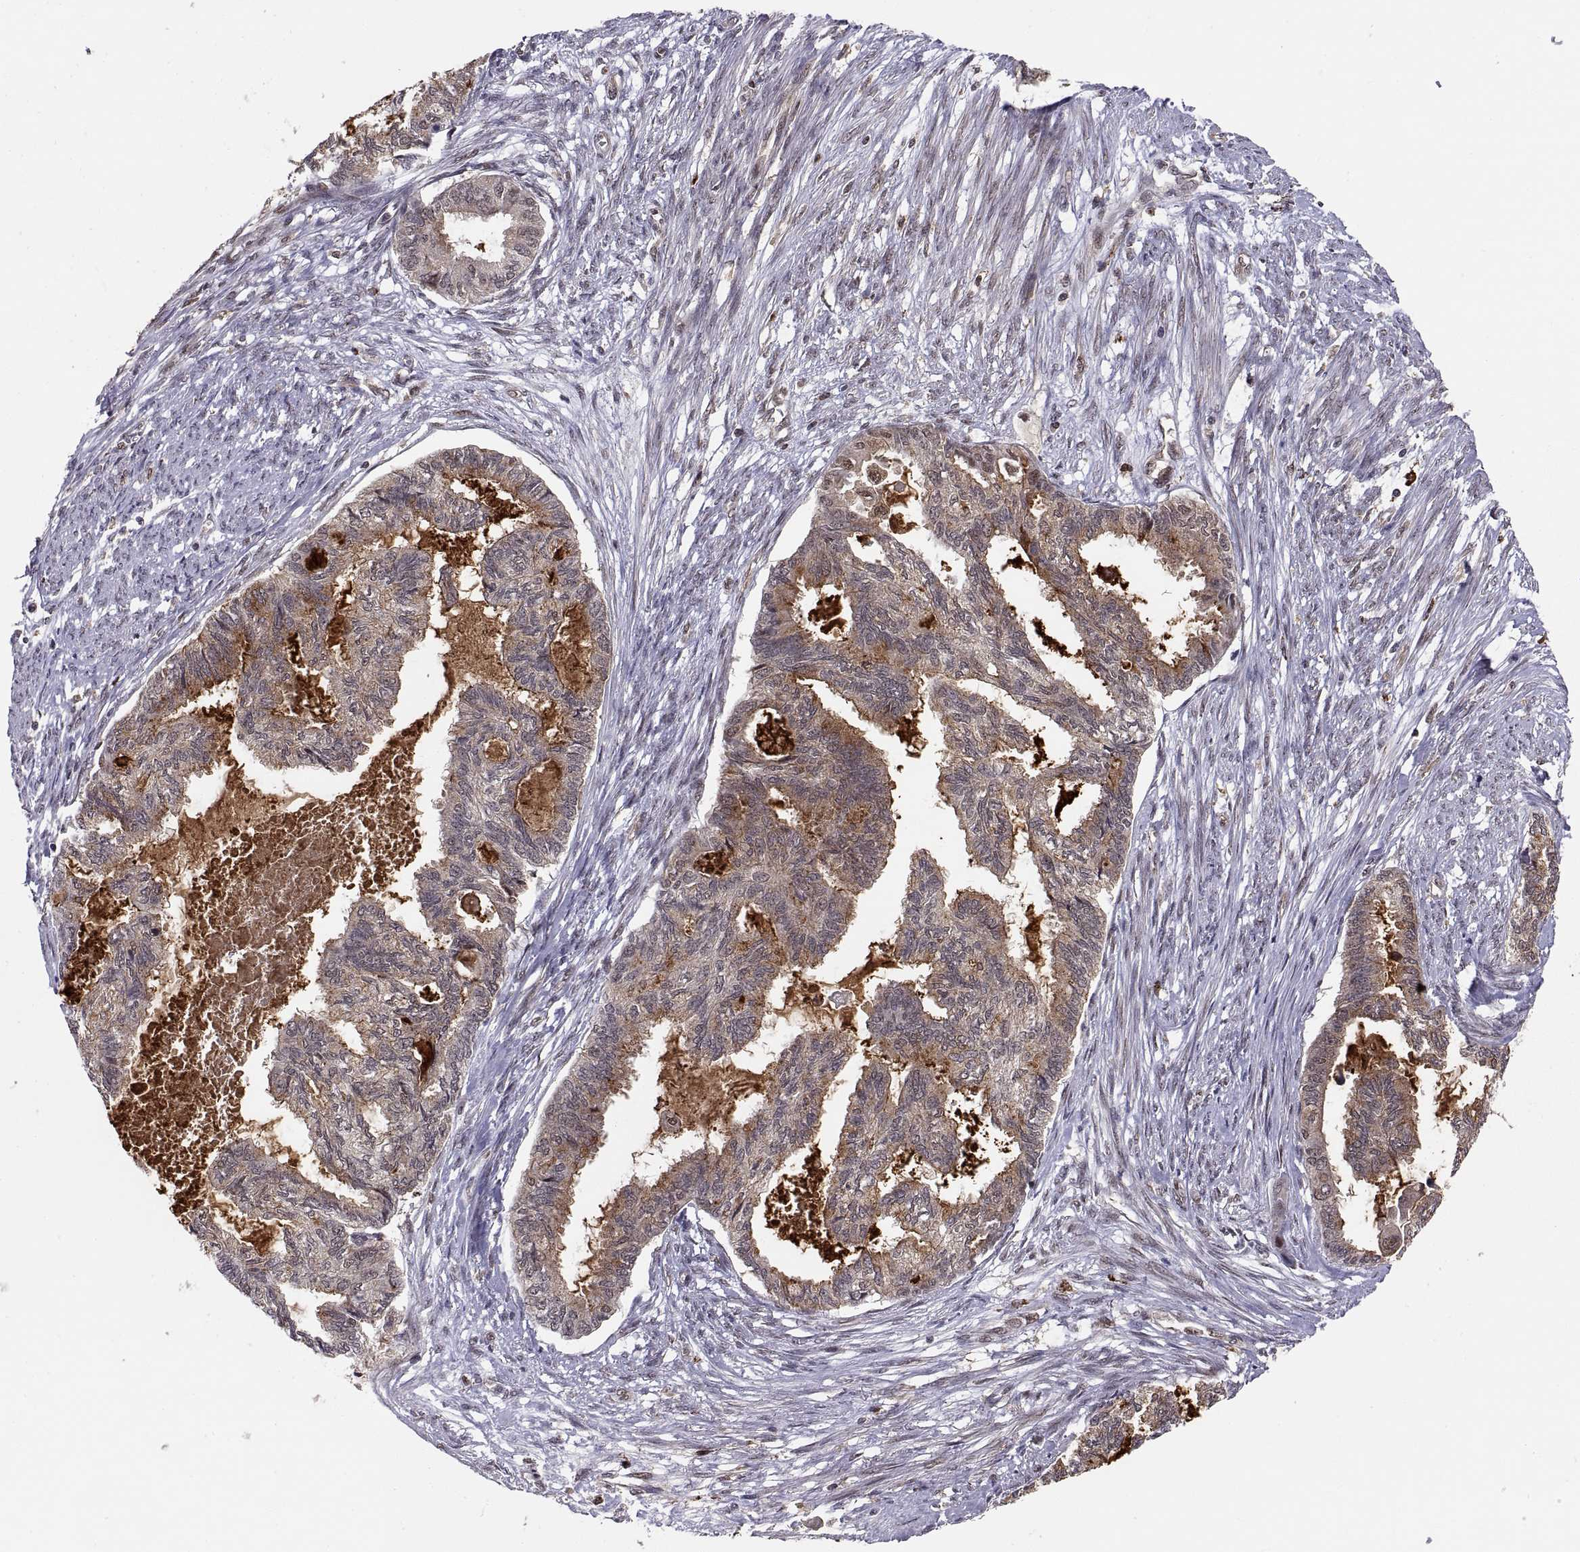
{"staining": {"intensity": "moderate", "quantity": "25%-75%", "location": "cytoplasmic/membranous"}, "tissue": "endometrial cancer", "cell_type": "Tumor cells", "image_type": "cancer", "snomed": [{"axis": "morphology", "description": "Adenocarcinoma, NOS"}, {"axis": "topography", "description": "Endometrium"}], "caption": "A photomicrograph showing moderate cytoplasmic/membranous positivity in about 25%-75% of tumor cells in adenocarcinoma (endometrial), as visualized by brown immunohistochemical staining.", "gene": "PSMC2", "patient": {"sex": "female", "age": 86}}